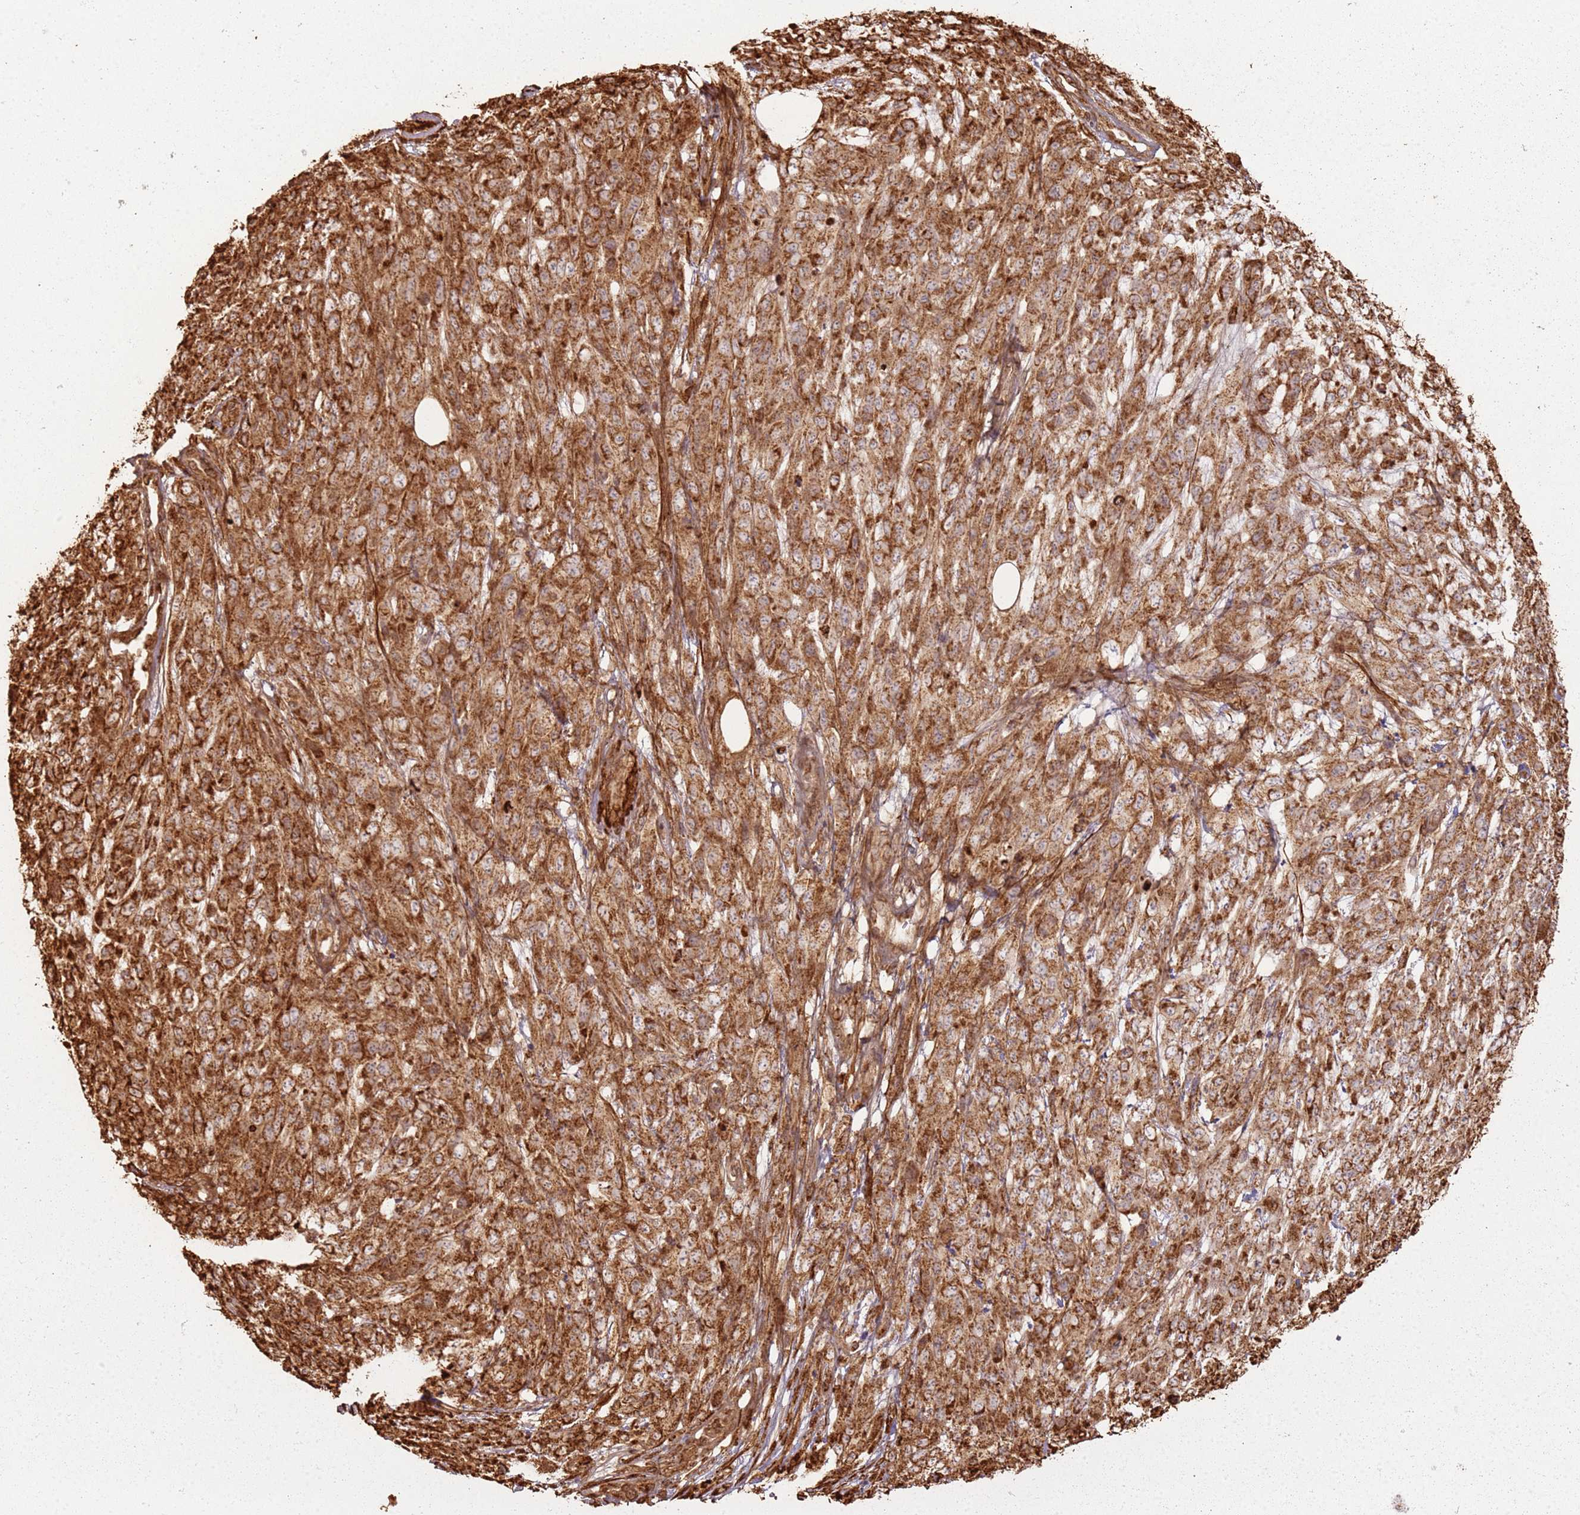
{"staining": {"intensity": "strong", "quantity": ">75%", "location": "cytoplasmic/membranous"}, "tissue": "melanoma", "cell_type": "Tumor cells", "image_type": "cancer", "snomed": [{"axis": "morphology", "description": "Normal morphology"}, {"axis": "morphology", "description": "Malignant melanoma, NOS"}, {"axis": "topography", "description": "Skin"}], "caption": "Immunohistochemical staining of melanoma shows strong cytoplasmic/membranous protein positivity in about >75% of tumor cells. (Stains: DAB in brown, nuclei in blue, Microscopy: brightfield microscopy at high magnification).", "gene": "DDX59", "patient": {"sex": "female", "age": 72}}